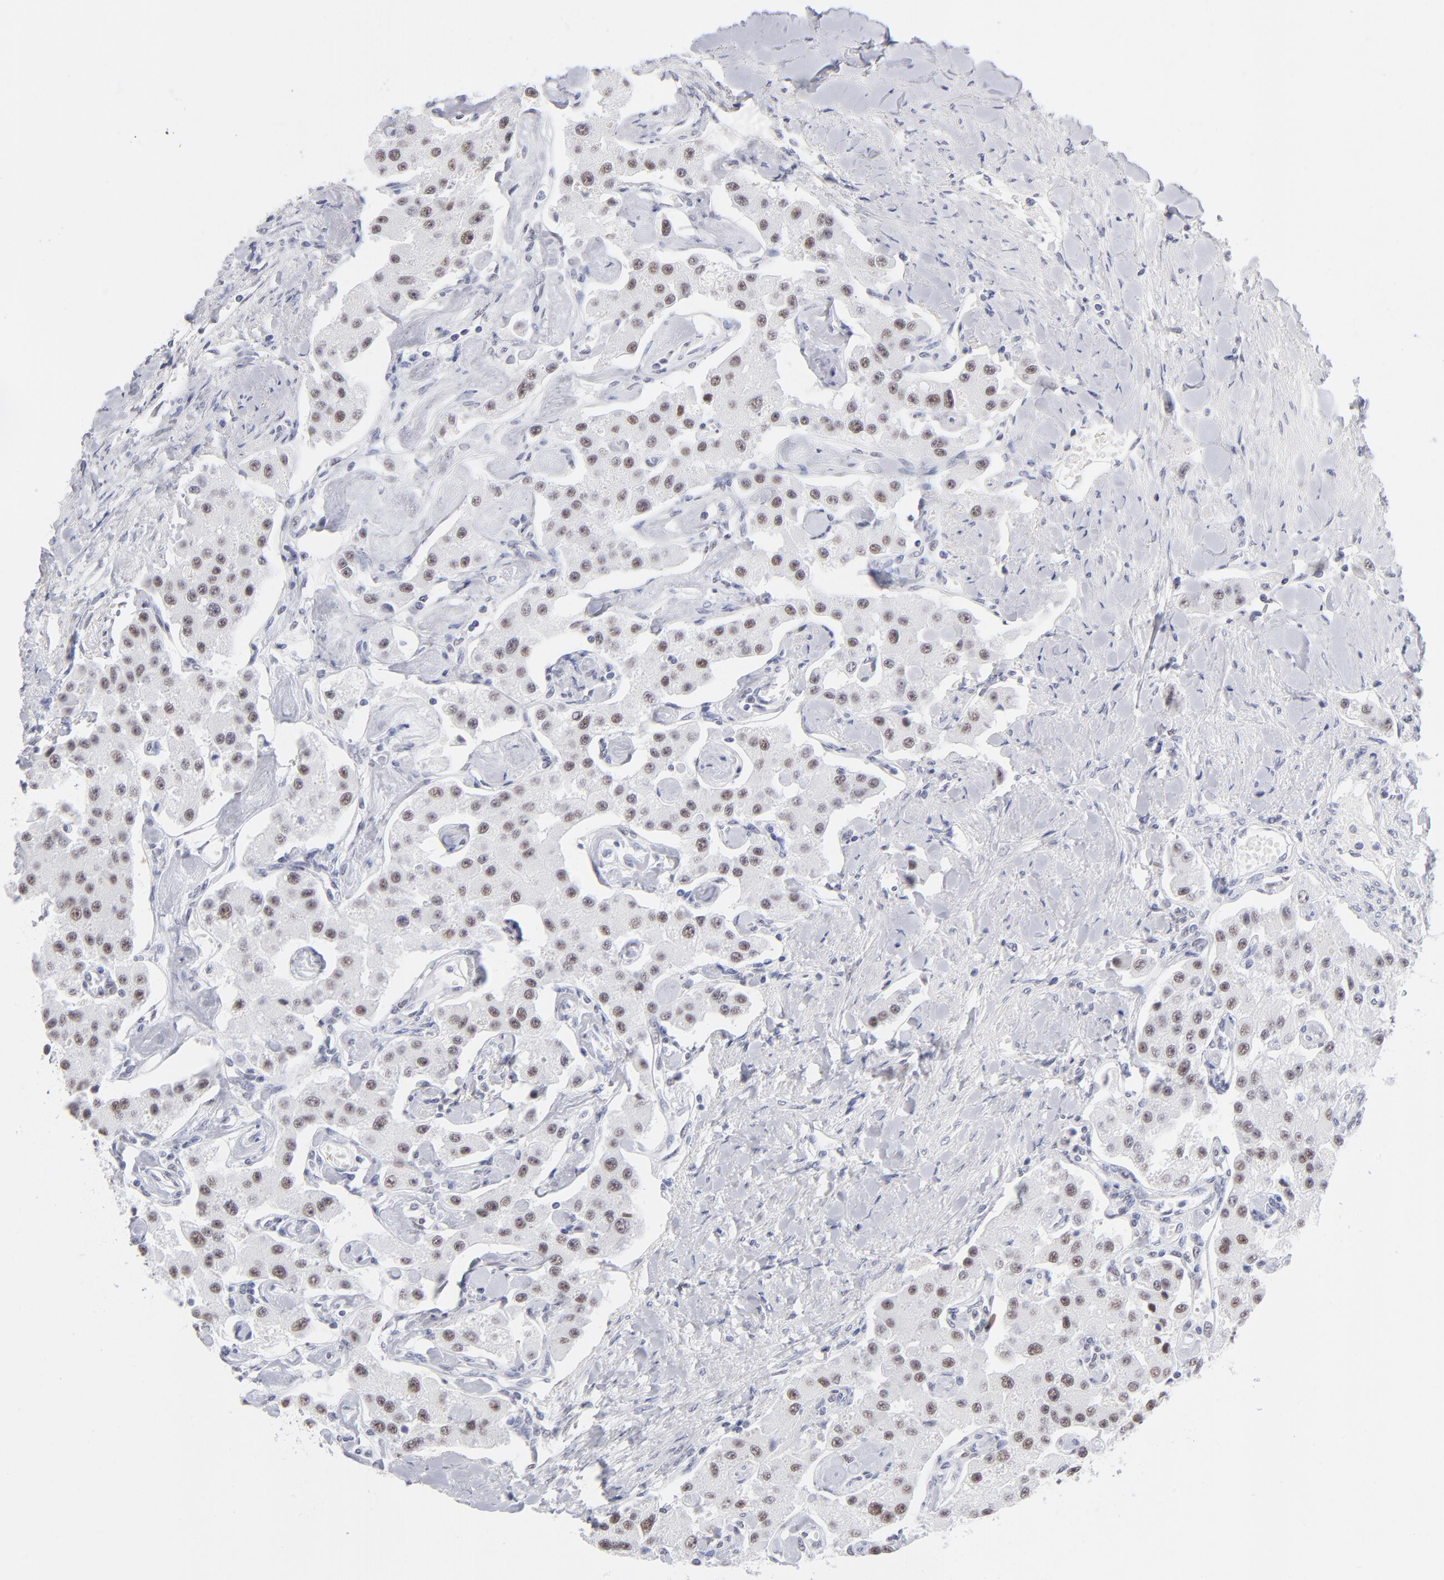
{"staining": {"intensity": "moderate", "quantity": ">75%", "location": "nuclear"}, "tissue": "carcinoid", "cell_type": "Tumor cells", "image_type": "cancer", "snomed": [{"axis": "morphology", "description": "Carcinoid, malignant, NOS"}, {"axis": "topography", "description": "Pancreas"}], "caption": "Moderate nuclear staining for a protein is present in about >75% of tumor cells of carcinoid (malignant) using immunohistochemistry.", "gene": "SNRPB", "patient": {"sex": "male", "age": 41}}